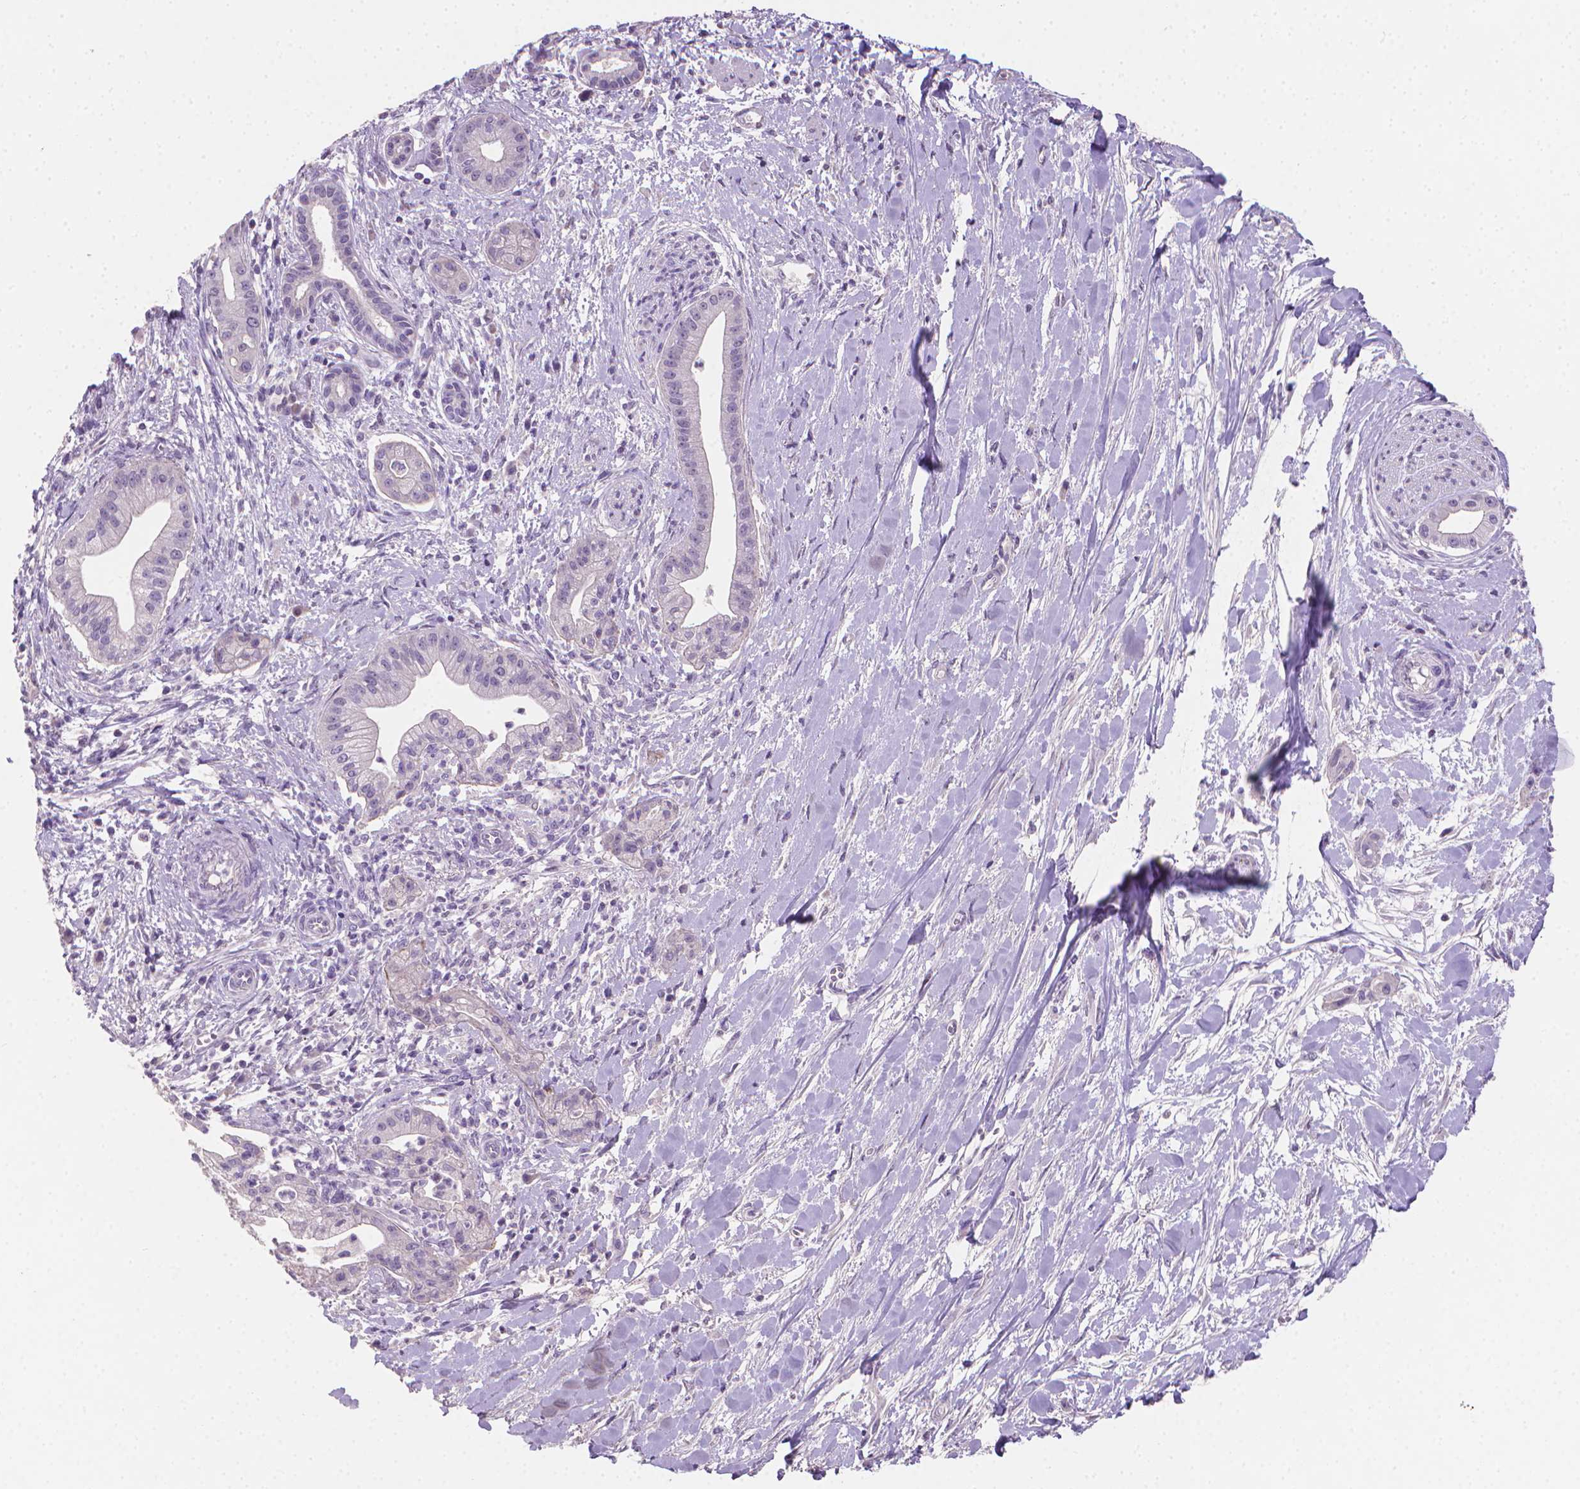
{"staining": {"intensity": "negative", "quantity": "none", "location": "none"}, "tissue": "pancreatic cancer", "cell_type": "Tumor cells", "image_type": "cancer", "snomed": [{"axis": "morphology", "description": "Normal tissue, NOS"}, {"axis": "morphology", "description": "Adenocarcinoma, NOS"}, {"axis": "topography", "description": "Lymph node"}, {"axis": "topography", "description": "Pancreas"}], "caption": "Photomicrograph shows no significant protein positivity in tumor cells of pancreatic cancer.", "gene": "CLXN", "patient": {"sex": "female", "age": 58}}